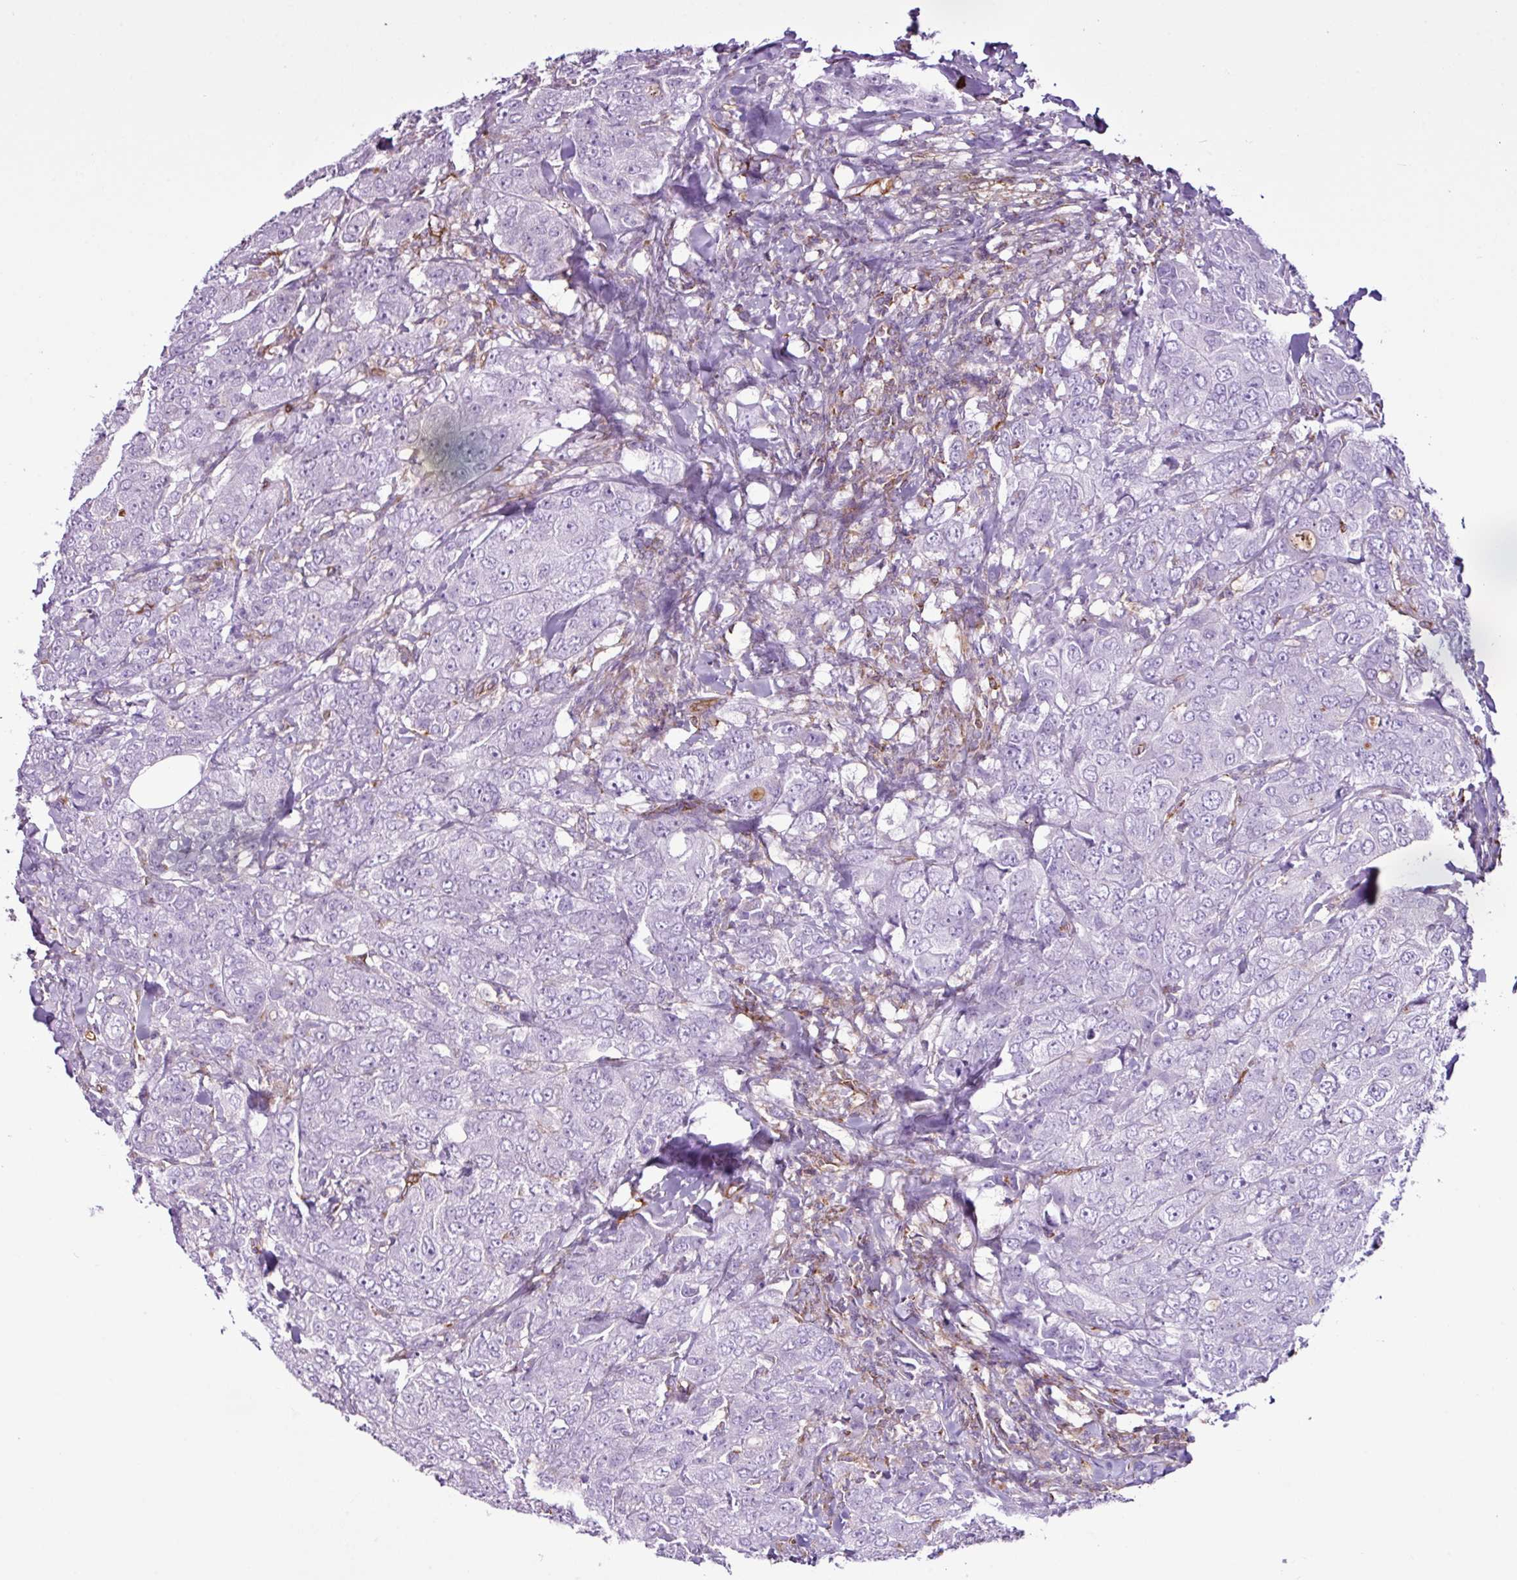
{"staining": {"intensity": "negative", "quantity": "none", "location": "none"}, "tissue": "breast cancer", "cell_type": "Tumor cells", "image_type": "cancer", "snomed": [{"axis": "morphology", "description": "Duct carcinoma"}, {"axis": "topography", "description": "Breast"}], "caption": "A high-resolution photomicrograph shows immunohistochemistry (IHC) staining of breast cancer, which reveals no significant staining in tumor cells. (IHC, brightfield microscopy, high magnification).", "gene": "EME2", "patient": {"sex": "female", "age": 43}}